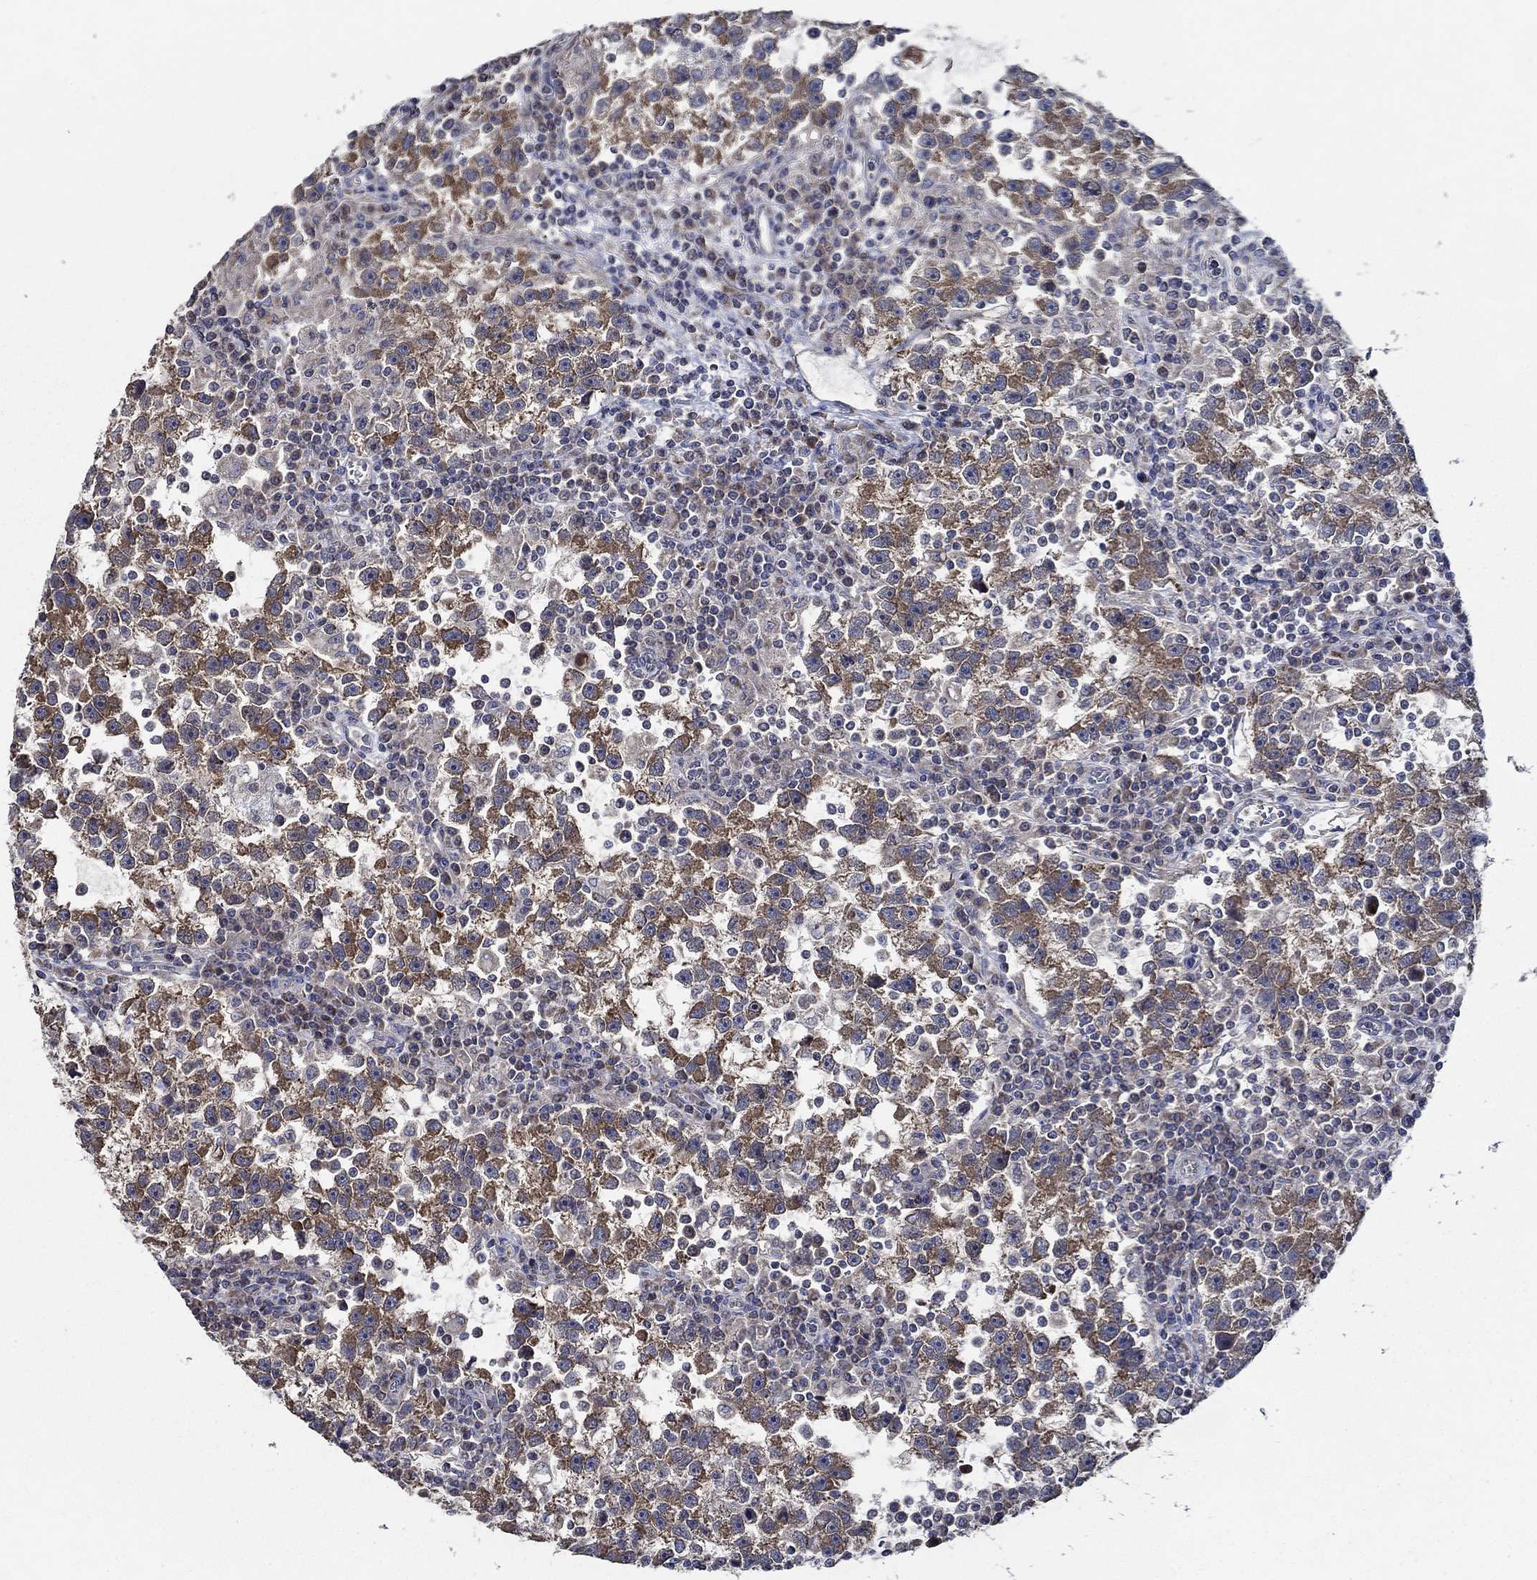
{"staining": {"intensity": "strong", "quantity": "25%-75%", "location": "cytoplasmic/membranous"}, "tissue": "testis cancer", "cell_type": "Tumor cells", "image_type": "cancer", "snomed": [{"axis": "morphology", "description": "Seminoma, NOS"}, {"axis": "topography", "description": "Testis"}], "caption": "Seminoma (testis) tissue demonstrates strong cytoplasmic/membranous staining in about 25%-75% of tumor cells, visualized by immunohistochemistry. (Stains: DAB (3,3'-diaminobenzidine) in brown, nuclei in blue, Microscopy: brightfield microscopy at high magnification).", "gene": "WDR53", "patient": {"sex": "male", "age": 47}}